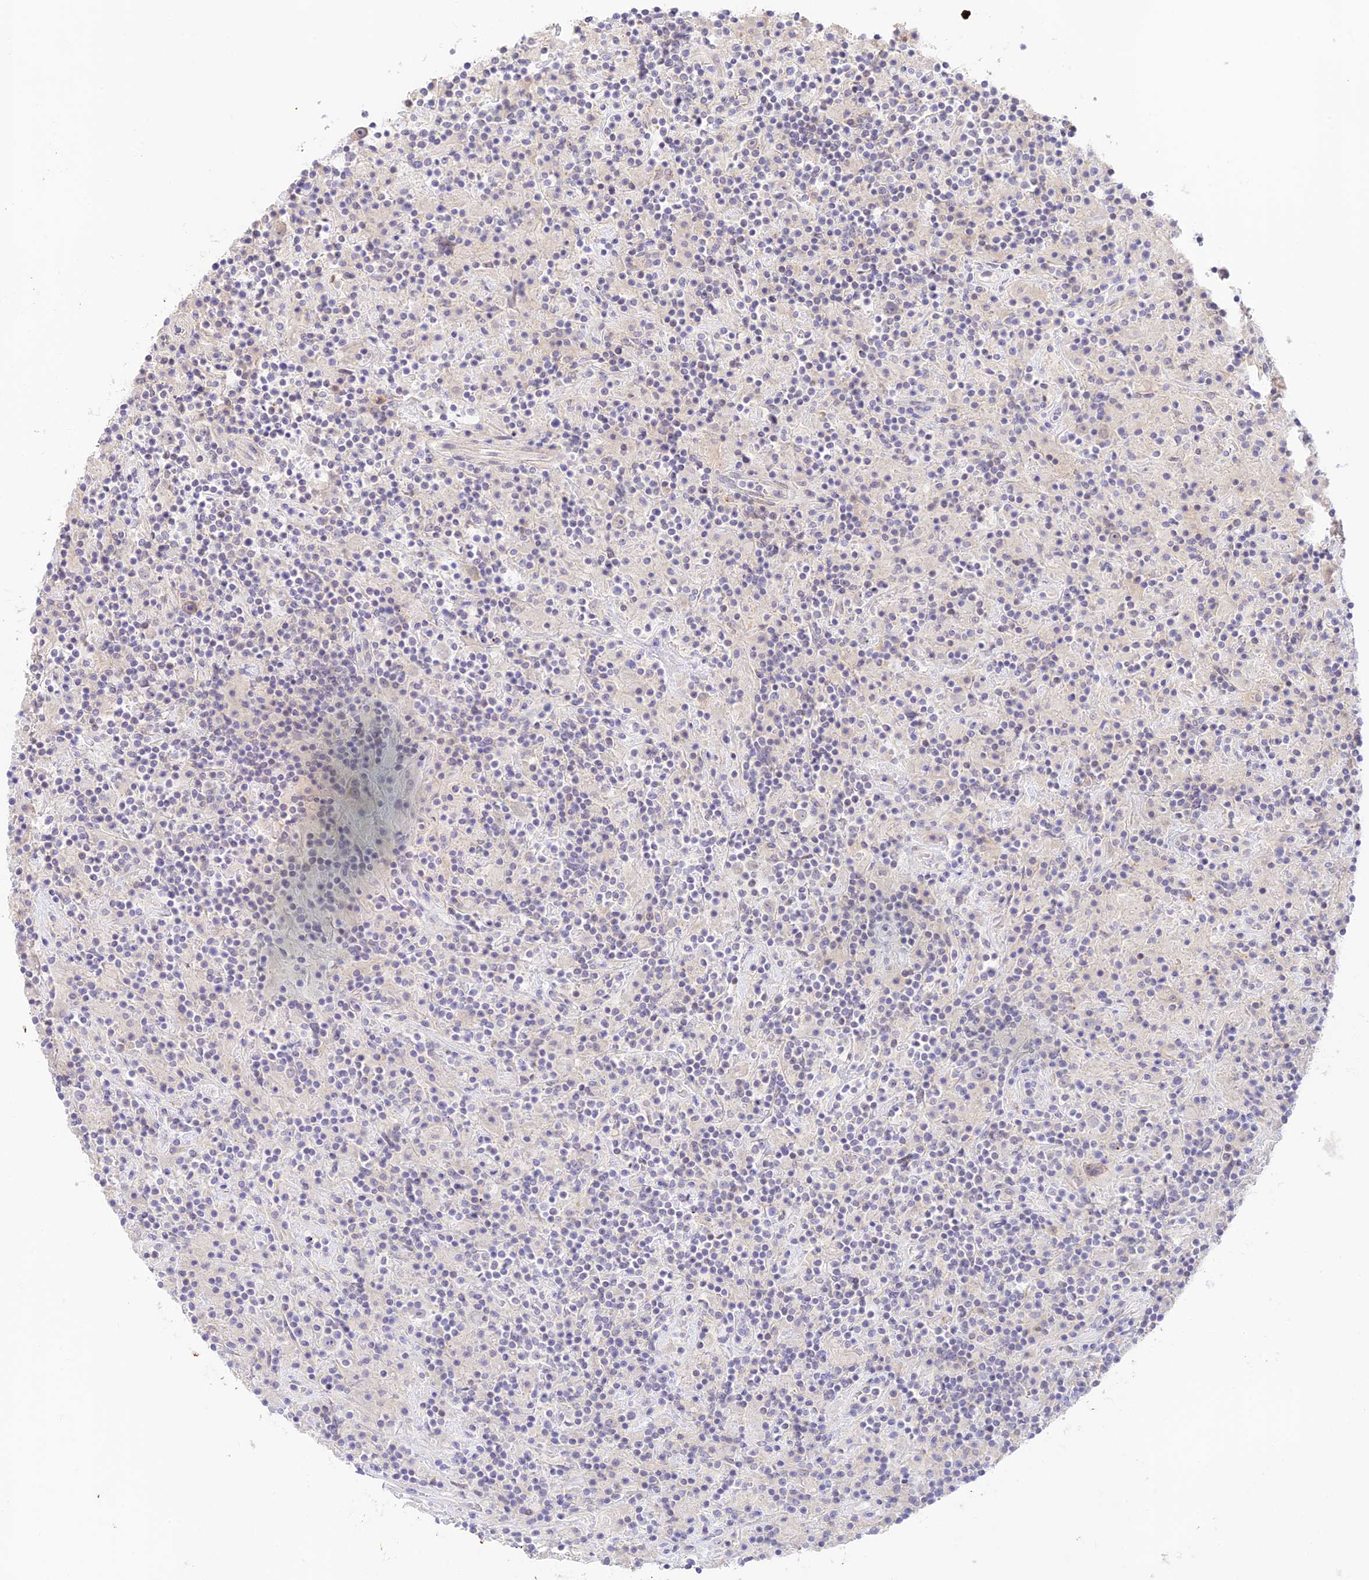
{"staining": {"intensity": "negative", "quantity": "none", "location": "none"}, "tissue": "lymphoma", "cell_type": "Tumor cells", "image_type": "cancer", "snomed": [{"axis": "morphology", "description": "Hodgkin's disease, NOS"}, {"axis": "topography", "description": "Lymph node"}], "caption": "Immunohistochemistry (IHC) histopathology image of lymphoma stained for a protein (brown), which shows no staining in tumor cells. (IHC, brightfield microscopy, high magnification).", "gene": "CAMSAP3", "patient": {"sex": "male", "age": 70}}